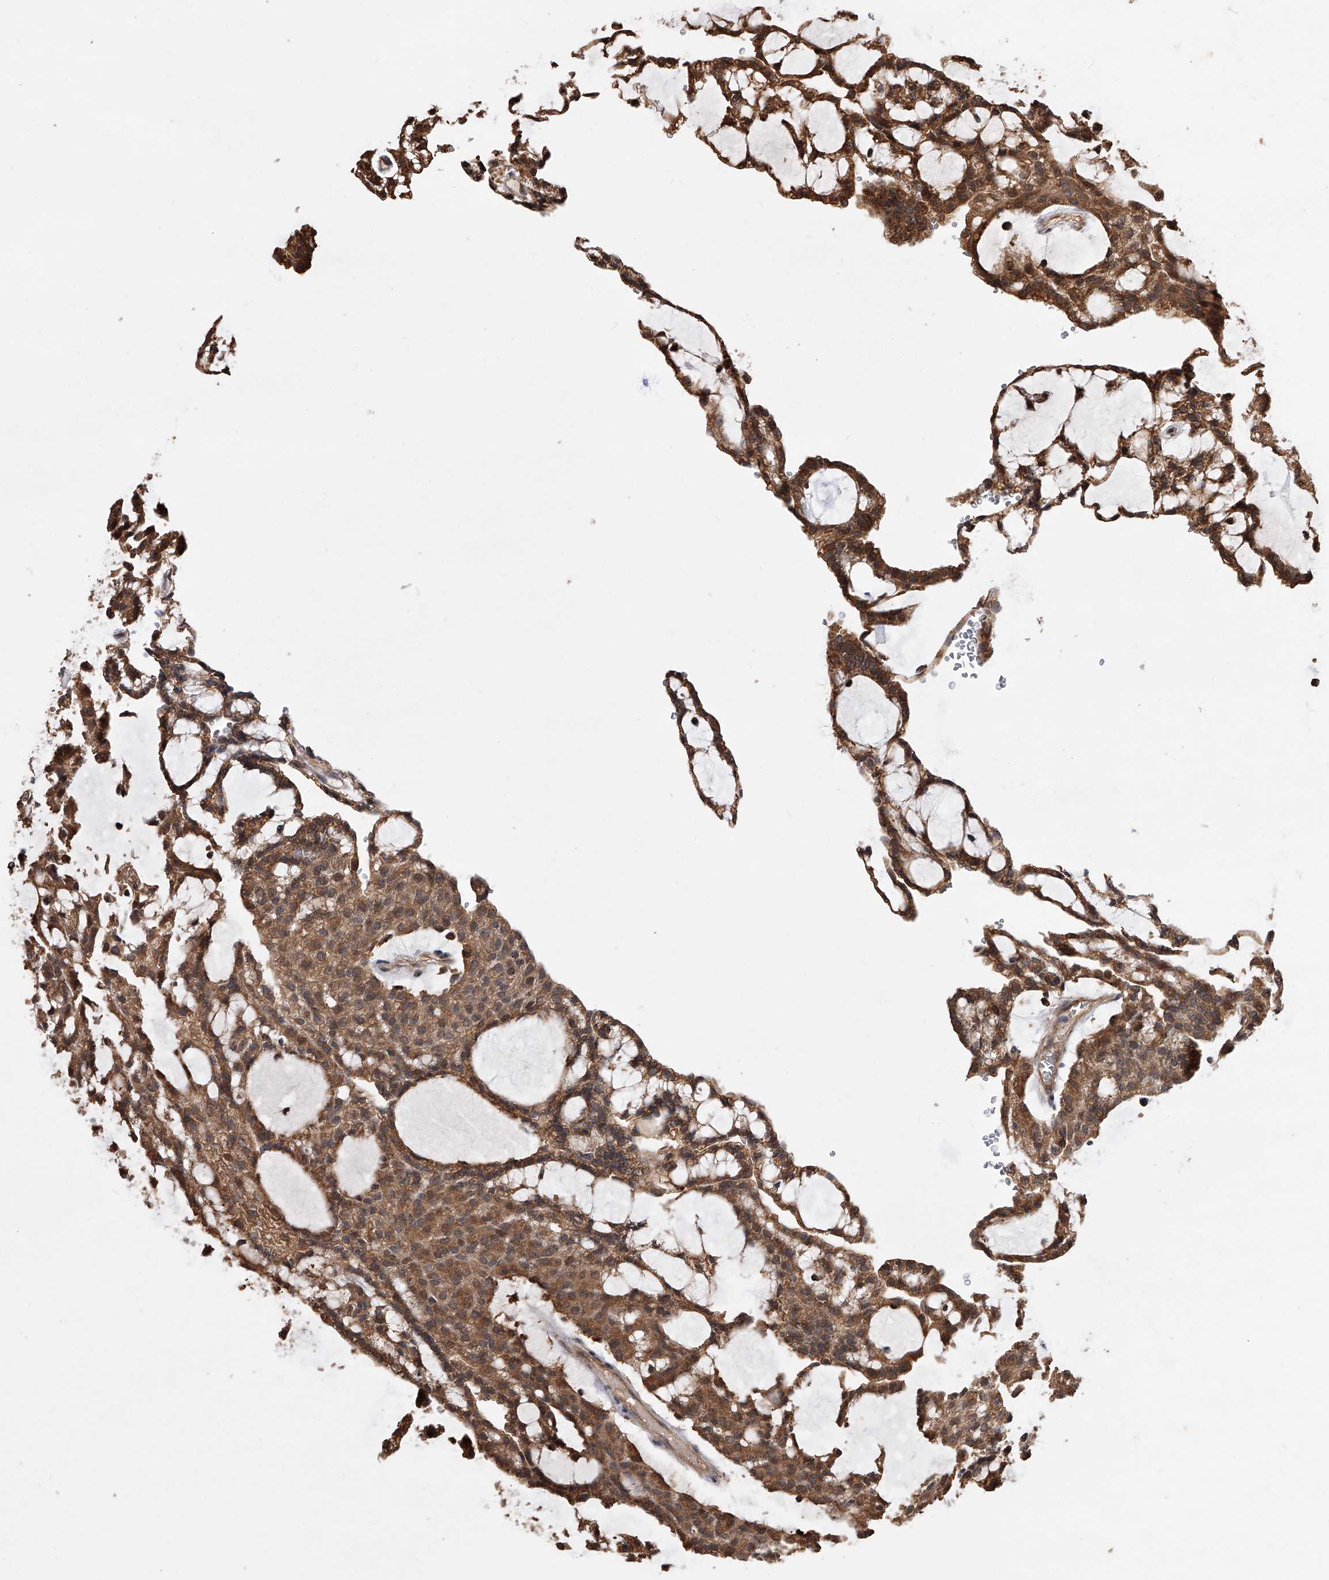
{"staining": {"intensity": "moderate", "quantity": ">75%", "location": "cytoplasmic/membranous,nuclear"}, "tissue": "renal cancer", "cell_type": "Tumor cells", "image_type": "cancer", "snomed": [{"axis": "morphology", "description": "Adenocarcinoma, NOS"}, {"axis": "topography", "description": "Kidney"}], "caption": "Protein staining demonstrates moderate cytoplasmic/membranous and nuclear expression in approximately >75% of tumor cells in renal cancer (adenocarcinoma).", "gene": "GMDS", "patient": {"sex": "male", "age": 63}}